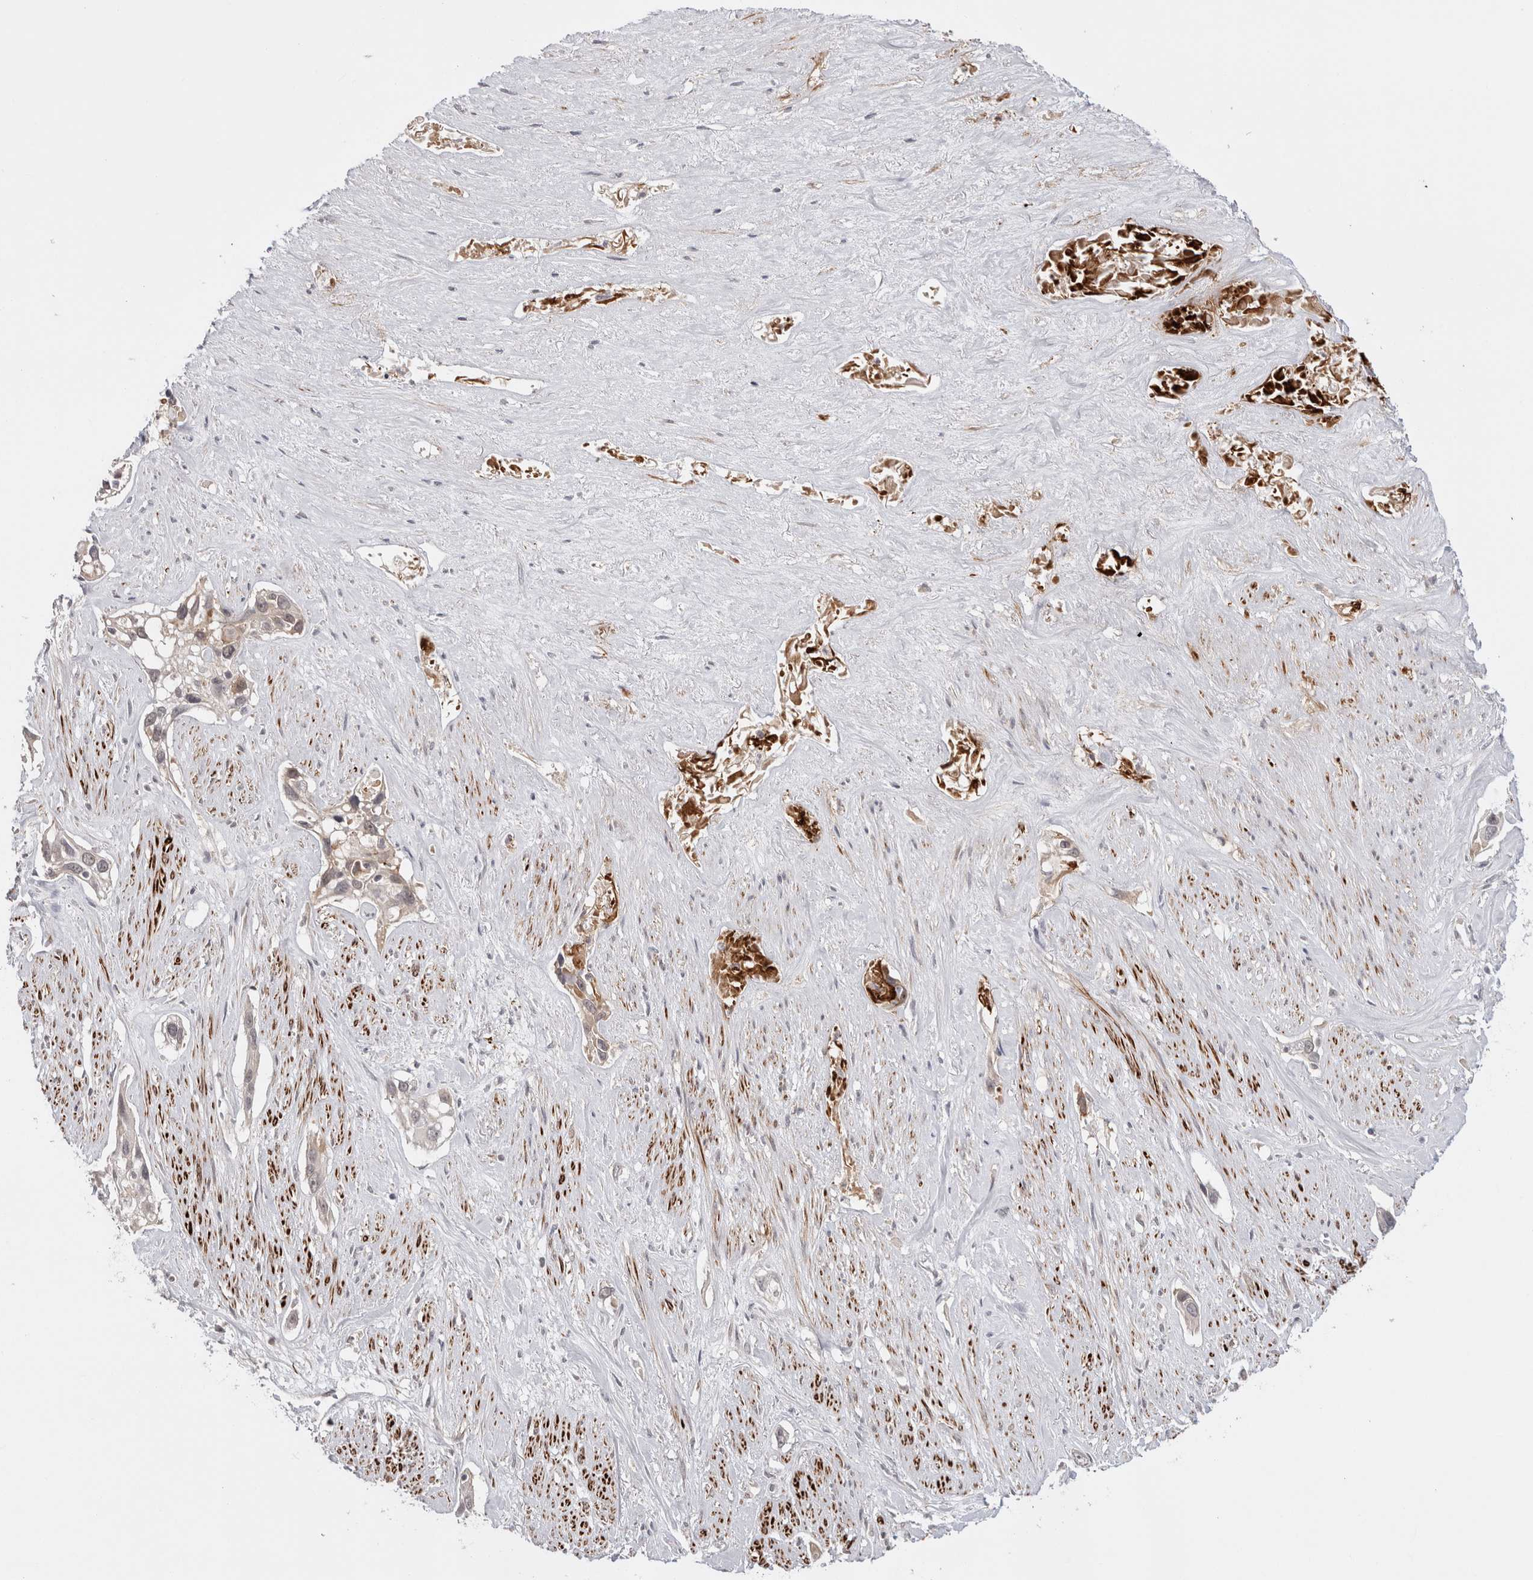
{"staining": {"intensity": "negative", "quantity": "none", "location": "none"}, "tissue": "pancreatic cancer", "cell_type": "Tumor cells", "image_type": "cancer", "snomed": [{"axis": "morphology", "description": "Adenocarcinoma, NOS"}, {"axis": "topography", "description": "Pancreas"}], "caption": "The immunohistochemistry (IHC) histopathology image has no significant expression in tumor cells of pancreatic cancer tissue. (DAB (3,3'-diaminobenzidine) IHC visualized using brightfield microscopy, high magnification).", "gene": "ZNF318", "patient": {"sex": "female", "age": 60}}